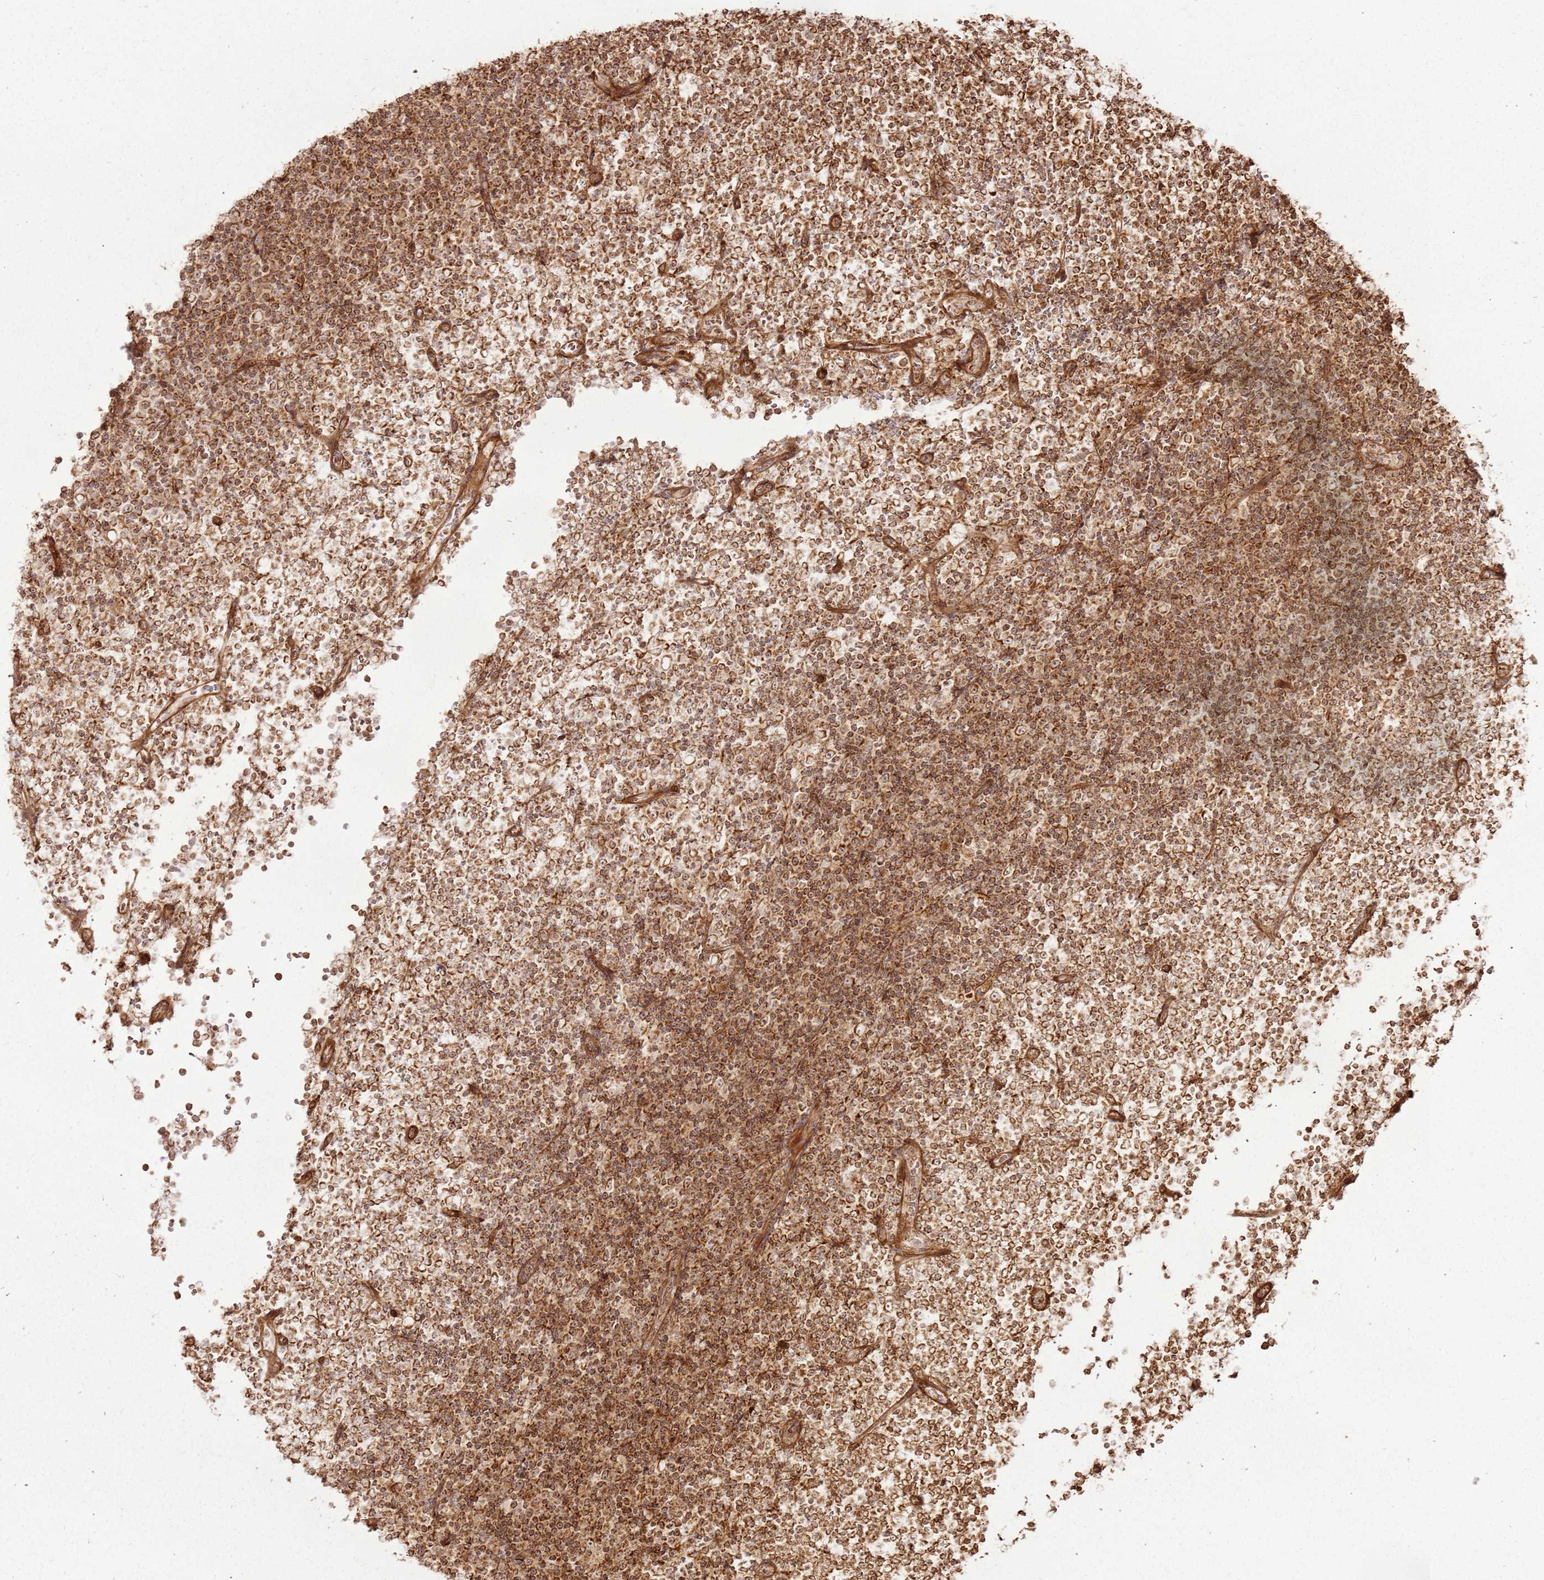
{"staining": {"intensity": "strong", "quantity": ">75%", "location": "cytoplasmic/membranous"}, "tissue": "lymphoma", "cell_type": "Tumor cells", "image_type": "cancer", "snomed": [{"axis": "morphology", "description": "Malignant lymphoma, non-Hodgkin's type, Low grade"}, {"axis": "topography", "description": "Lymph node"}], "caption": "Immunohistochemical staining of human malignant lymphoma, non-Hodgkin's type (low-grade) shows strong cytoplasmic/membranous protein expression in about >75% of tumor cells. Using DAB (3,3'-diaminobenzidine) (brown) and hematoxylin (blue) stains, captured at high magnification using brightfield microscopy.", "gene": "MRPS6", "patient": {"sex": "female", "age": 67}}